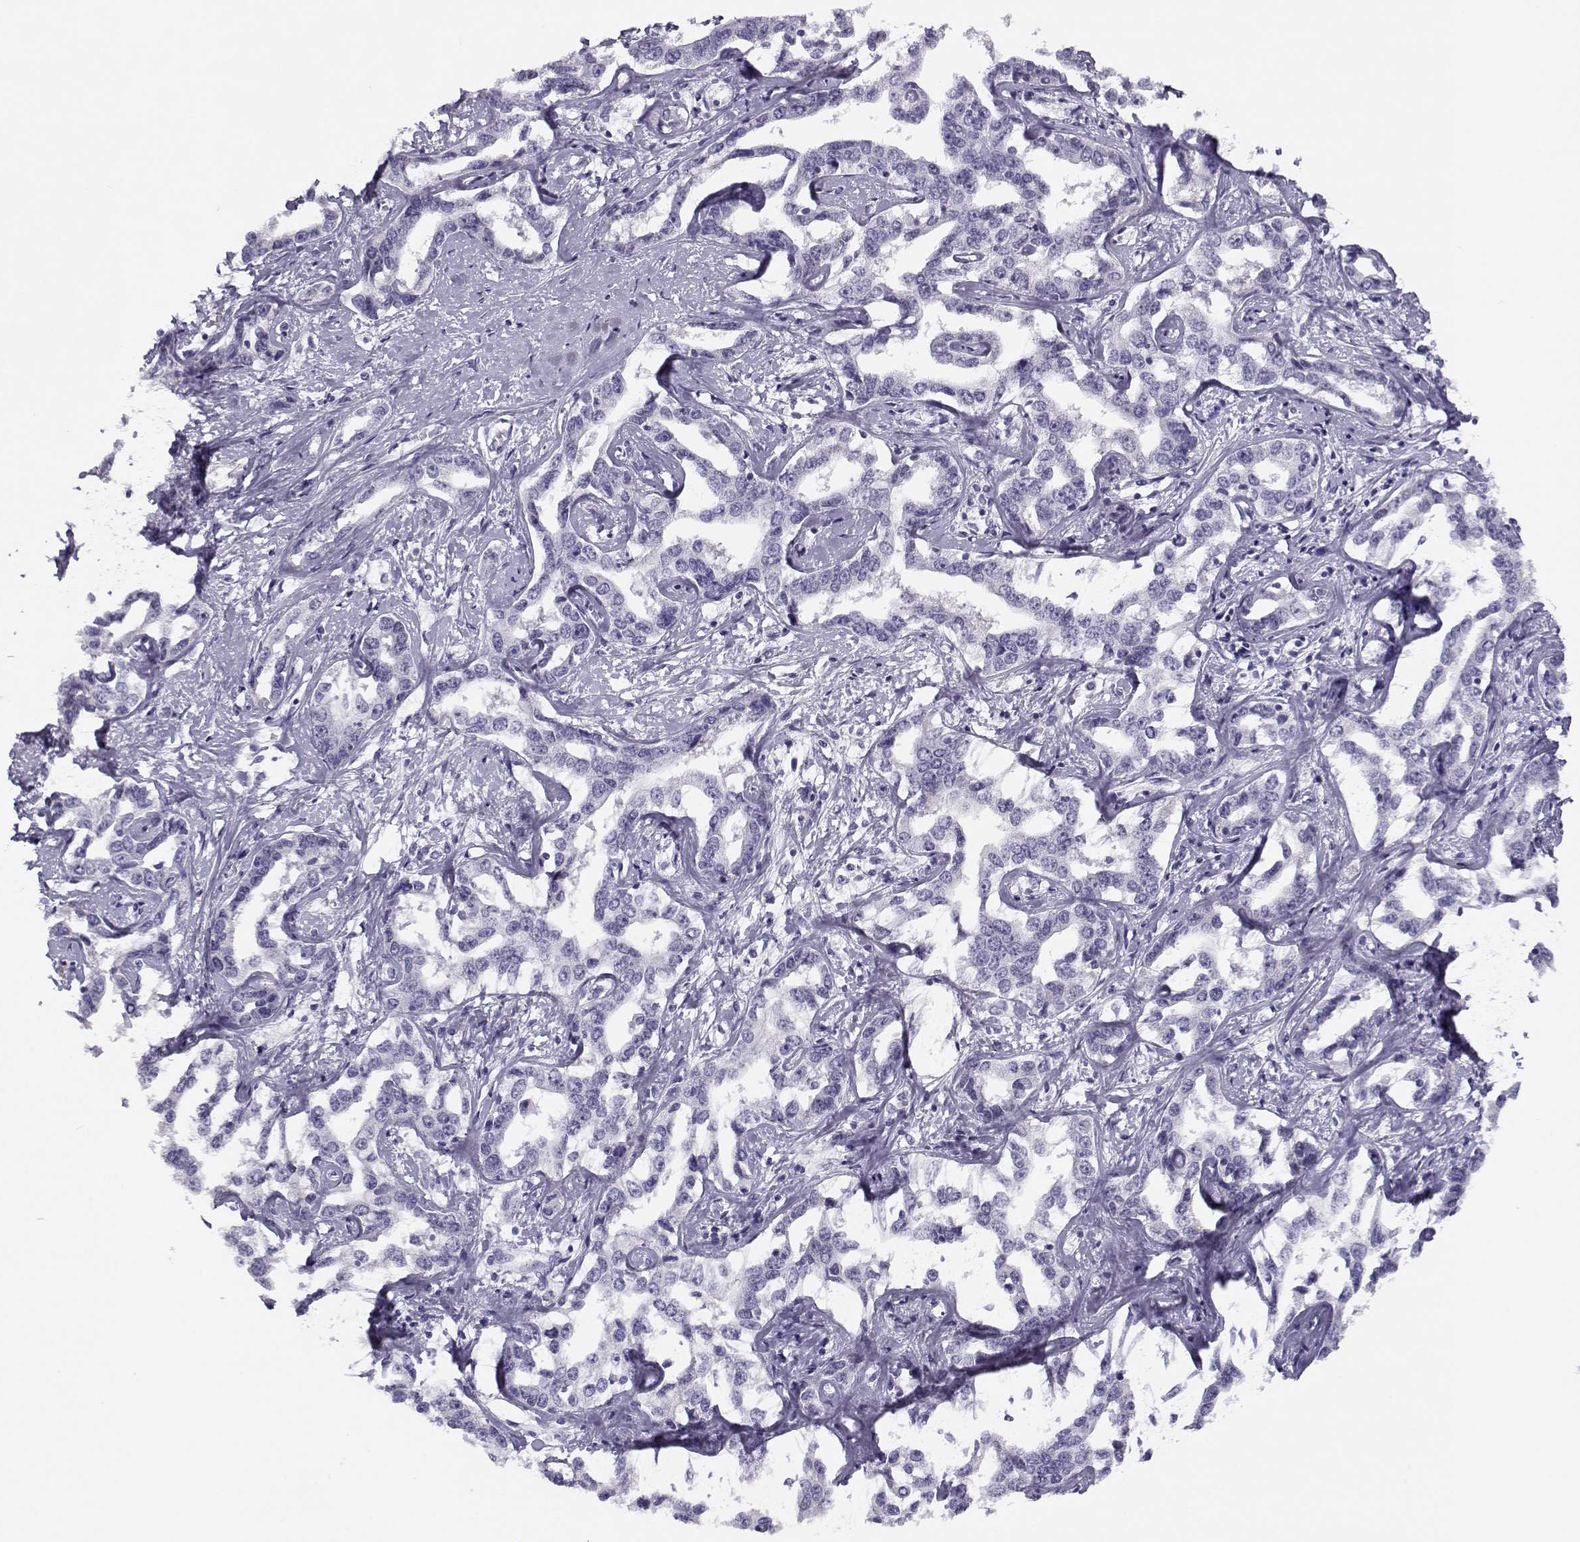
{"staining": {"intensity": "negative", "quantity": "none", "location": "none"}, "tissue": "liver cancer", "cell_type": "Tumor cells", "image_type": "cancer", "snomed": [{"axis": "morphology", "description": "Cholangiocarcinoma"}, {"axis": "topography", "description": "Liver"}], "caption": "Histopathology image shows no protein staining in tumor cells of cholangiocarcinoma (liver) tissue.", "gene": "CFAP77", "patient": {"sex": "male", "age": 59}}